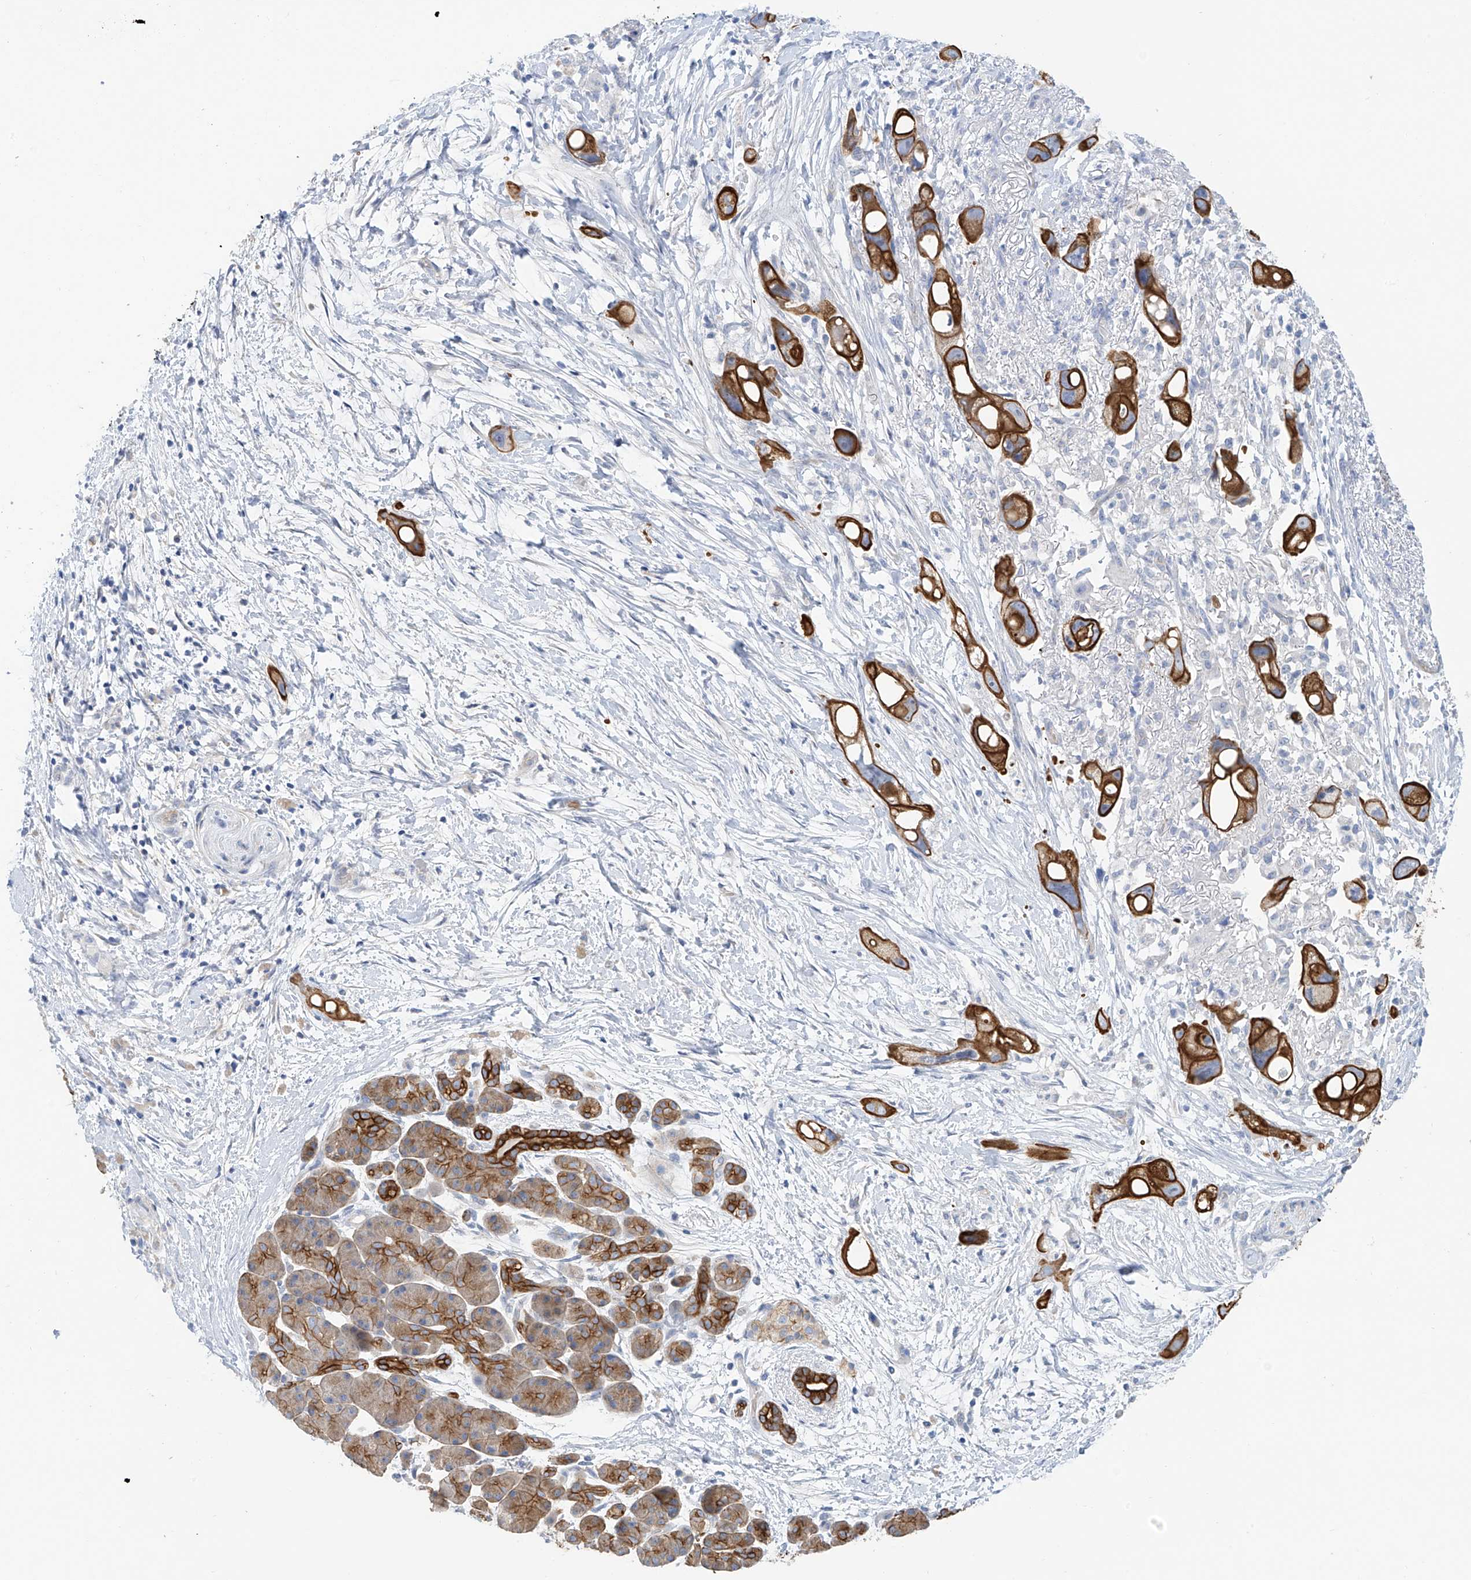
{"staining": {"intensity": "strong", "quantity": ">75%", "location": "cytoplasmic/membranous"}, "tissue": "pancreatic cancer", "cell_type": "Tumor cells", "image_type": "cancer", "snomed": [{"axis": "morphology", "description": "Normal tissue, NOS"}, {"axis": "morphology", "description": "Adenocarcinoma, NOS"}, {"axis": "topography", "description": "Pancreas"}], "caption": "IHC histopathology image of neoplastic tissue: pancreatic adenocarcinoma stained using IHC displays high levels of strong protein expression localized specifically in the cytoplasmic/membranous of tumor cells, appearing as a cytoplasmic/membranous brown color.", "gene": "PIK3C2B", "patient": {"sex": "female", "age": 68}}